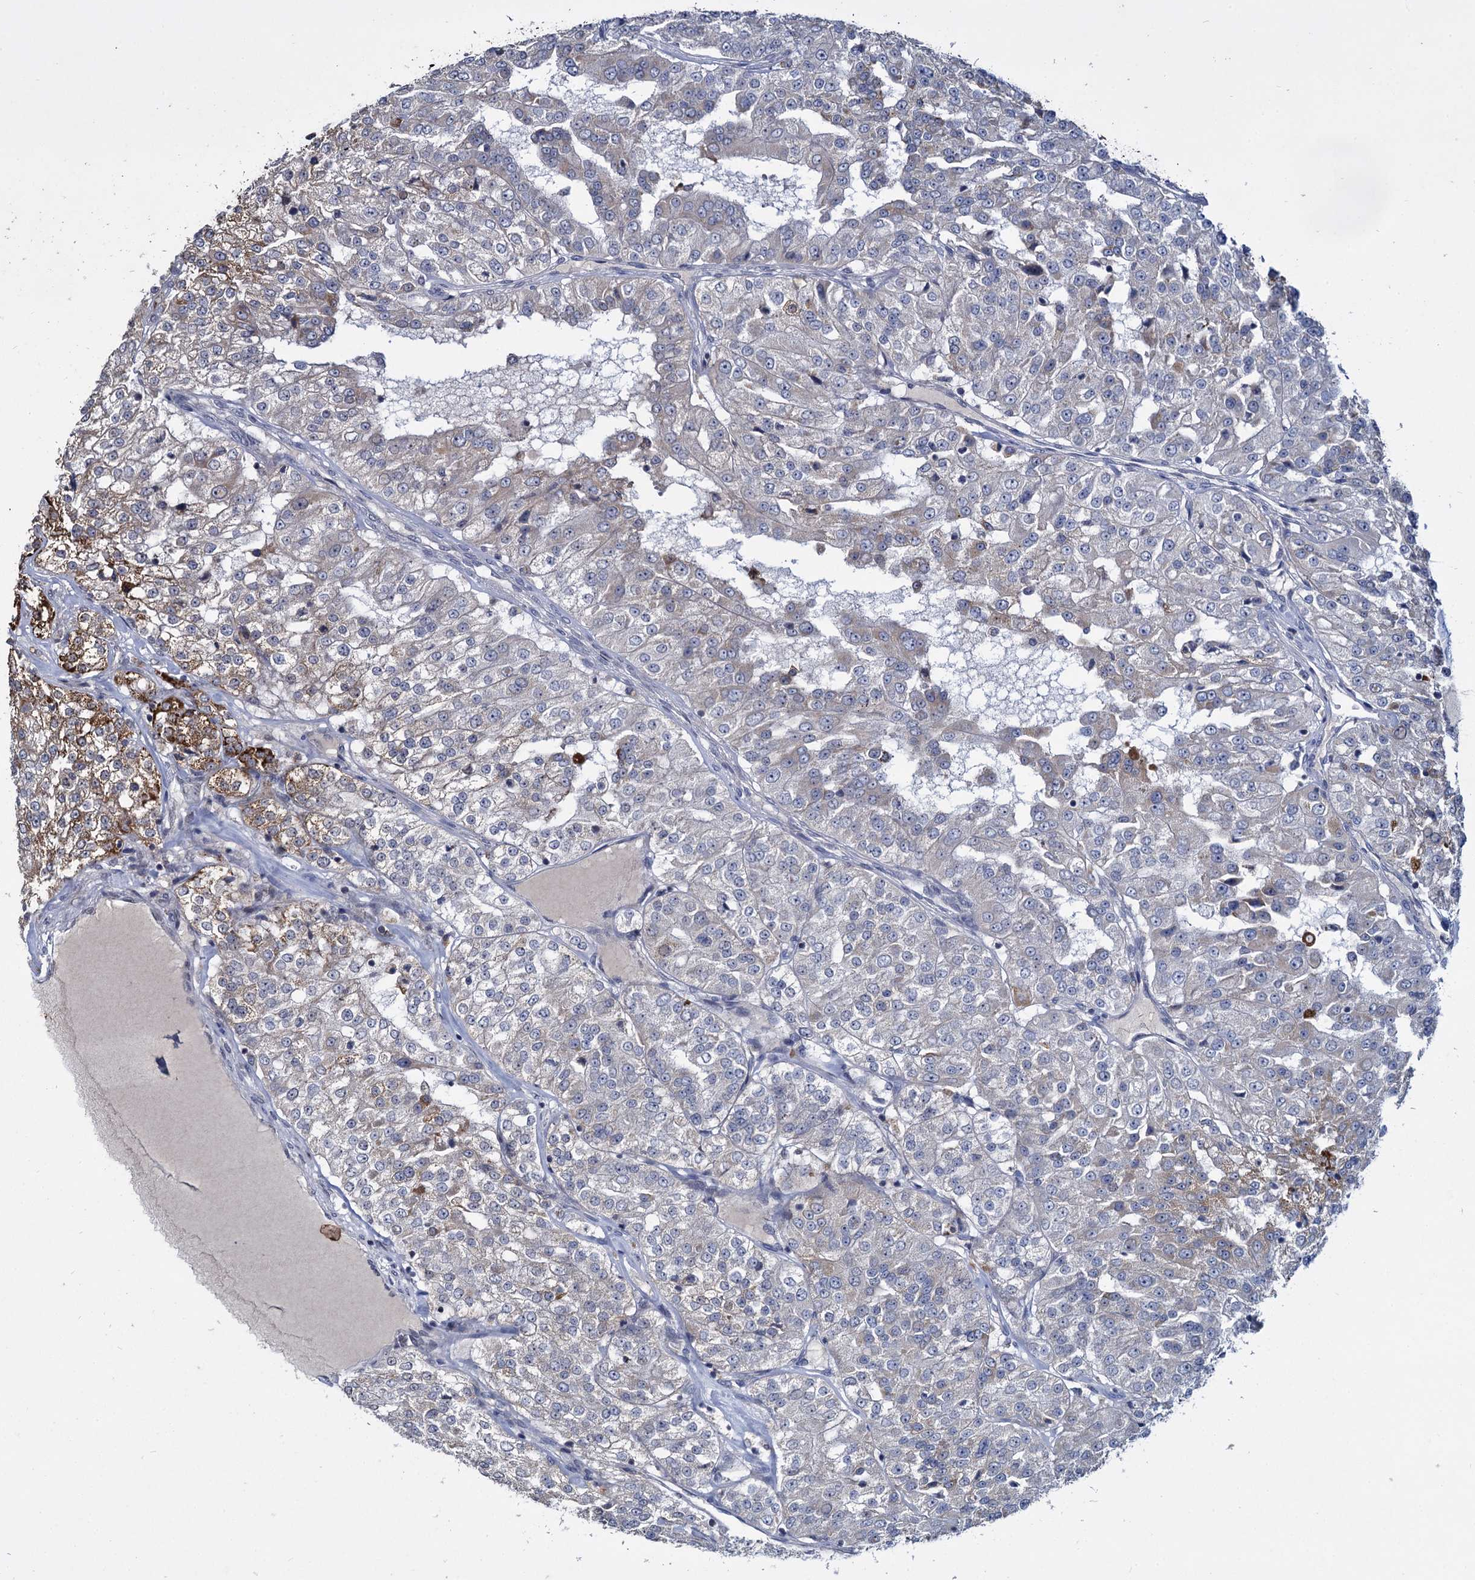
{"staining": {"intensity": "strong", "quantity": "<25%", "location": "cytoplasmic/membranous"}, "tissue": "renal cancer", "cell_type": "Tumor cells", "image_type": "cancer", "snomed": [{"axis": "morphology", "description": "Adenocarcinoma, NOS"}, {"axis": "topography", "description": "Kidney"}], "caption": "Immunohistochemistry (IHC) image of renal cancer stained for a protein (brown), which exhibits medium levels of strong cytoplasmic/membranous staining in about <25% of tumor cells.", "gene": "RPUSD4", "patient": {"sex": "female", "age": 63}}